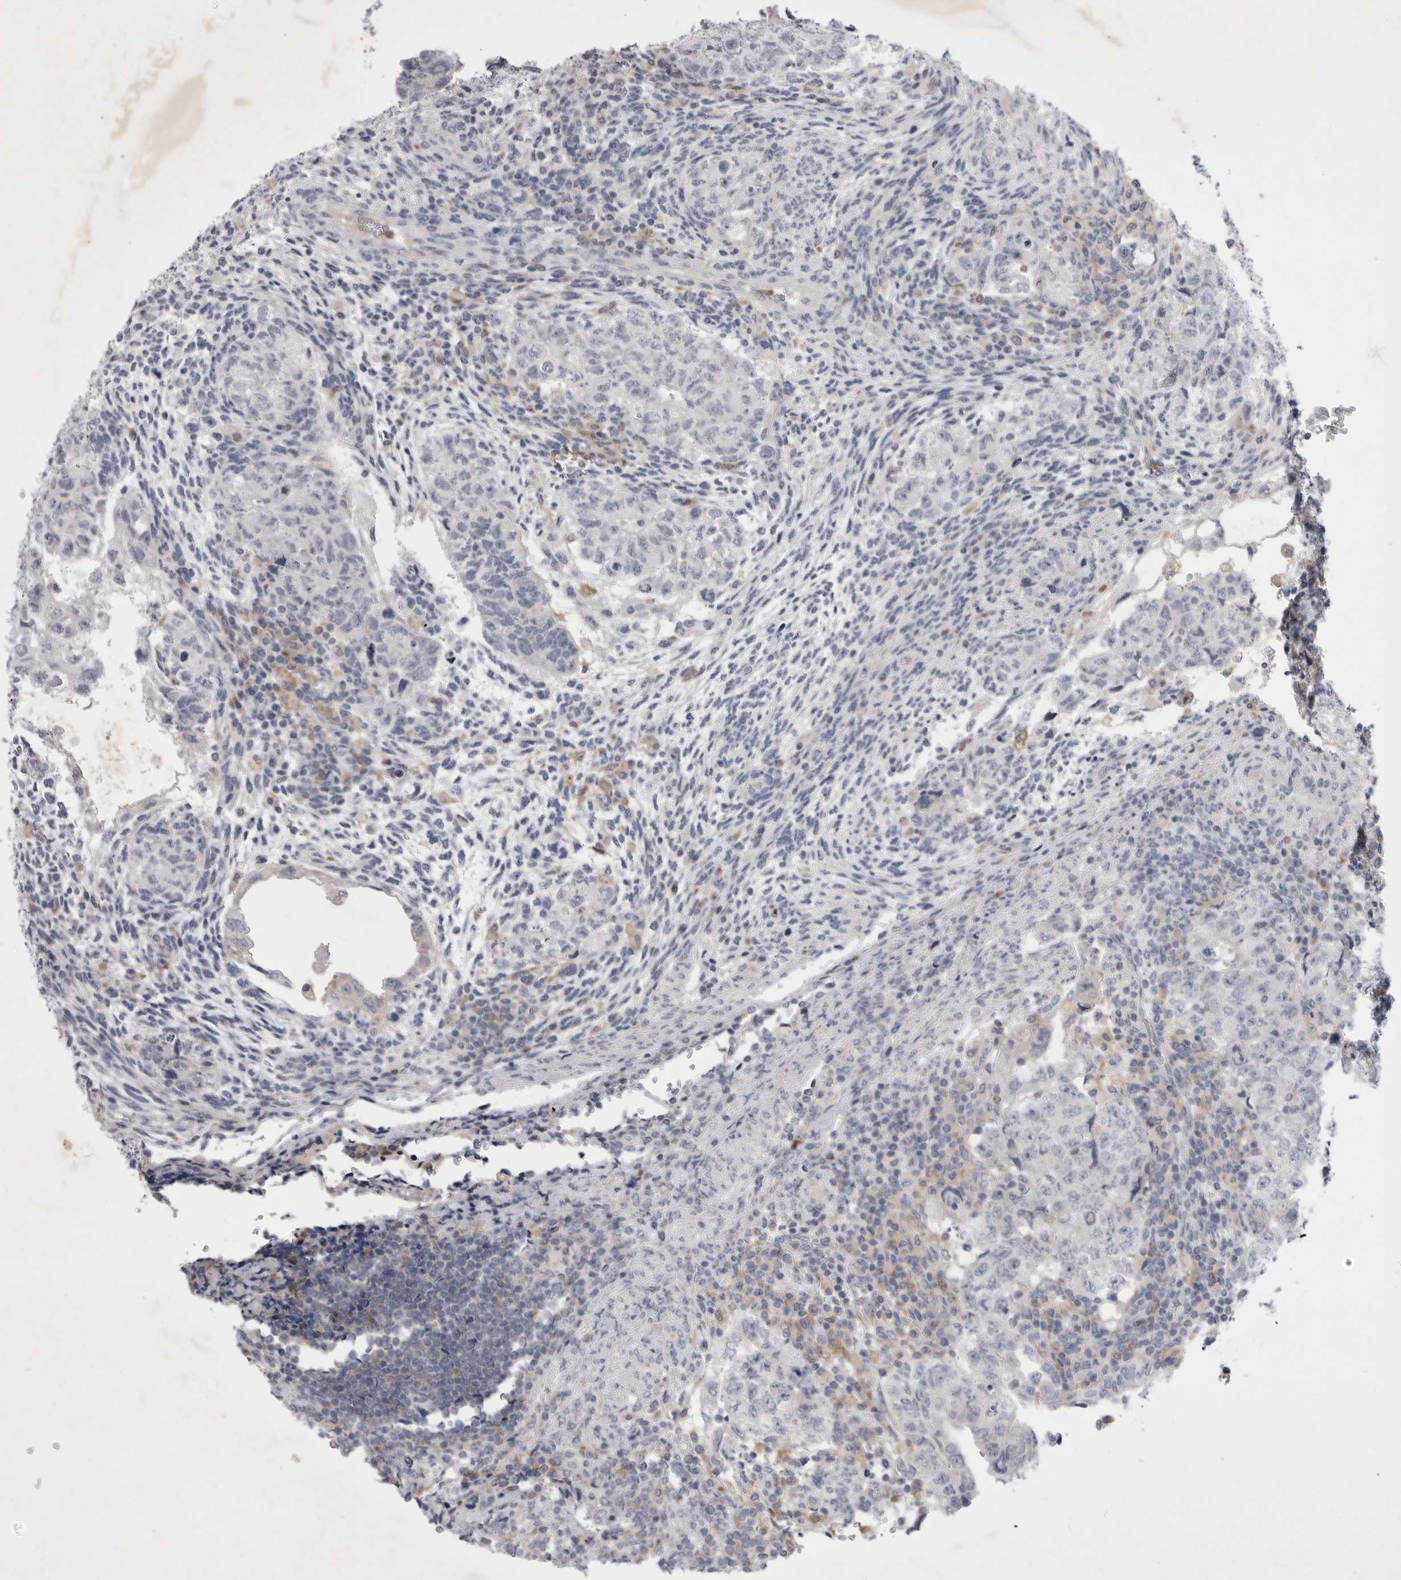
{"staining": {"intensity": "negative", "quantity": "none", "location": "none"}, "tissue": "testis cancer", "cell_type": "Tumor cells", "image_type": "cancer", "snomed": [{"axis": "morphology", "description": "Normal tissue, NOS"}, {"axis": "morphology", "description": "Carcinoma, Embryonal, NOS"}, {"axis": "topography", "description": "Testis"}], "caption": "Histopathology image shows no significant protein staining in tumor cells of testis cancer.", "gene": "SIGLEC10", "patient": {"sex": "male", "age": 36}}